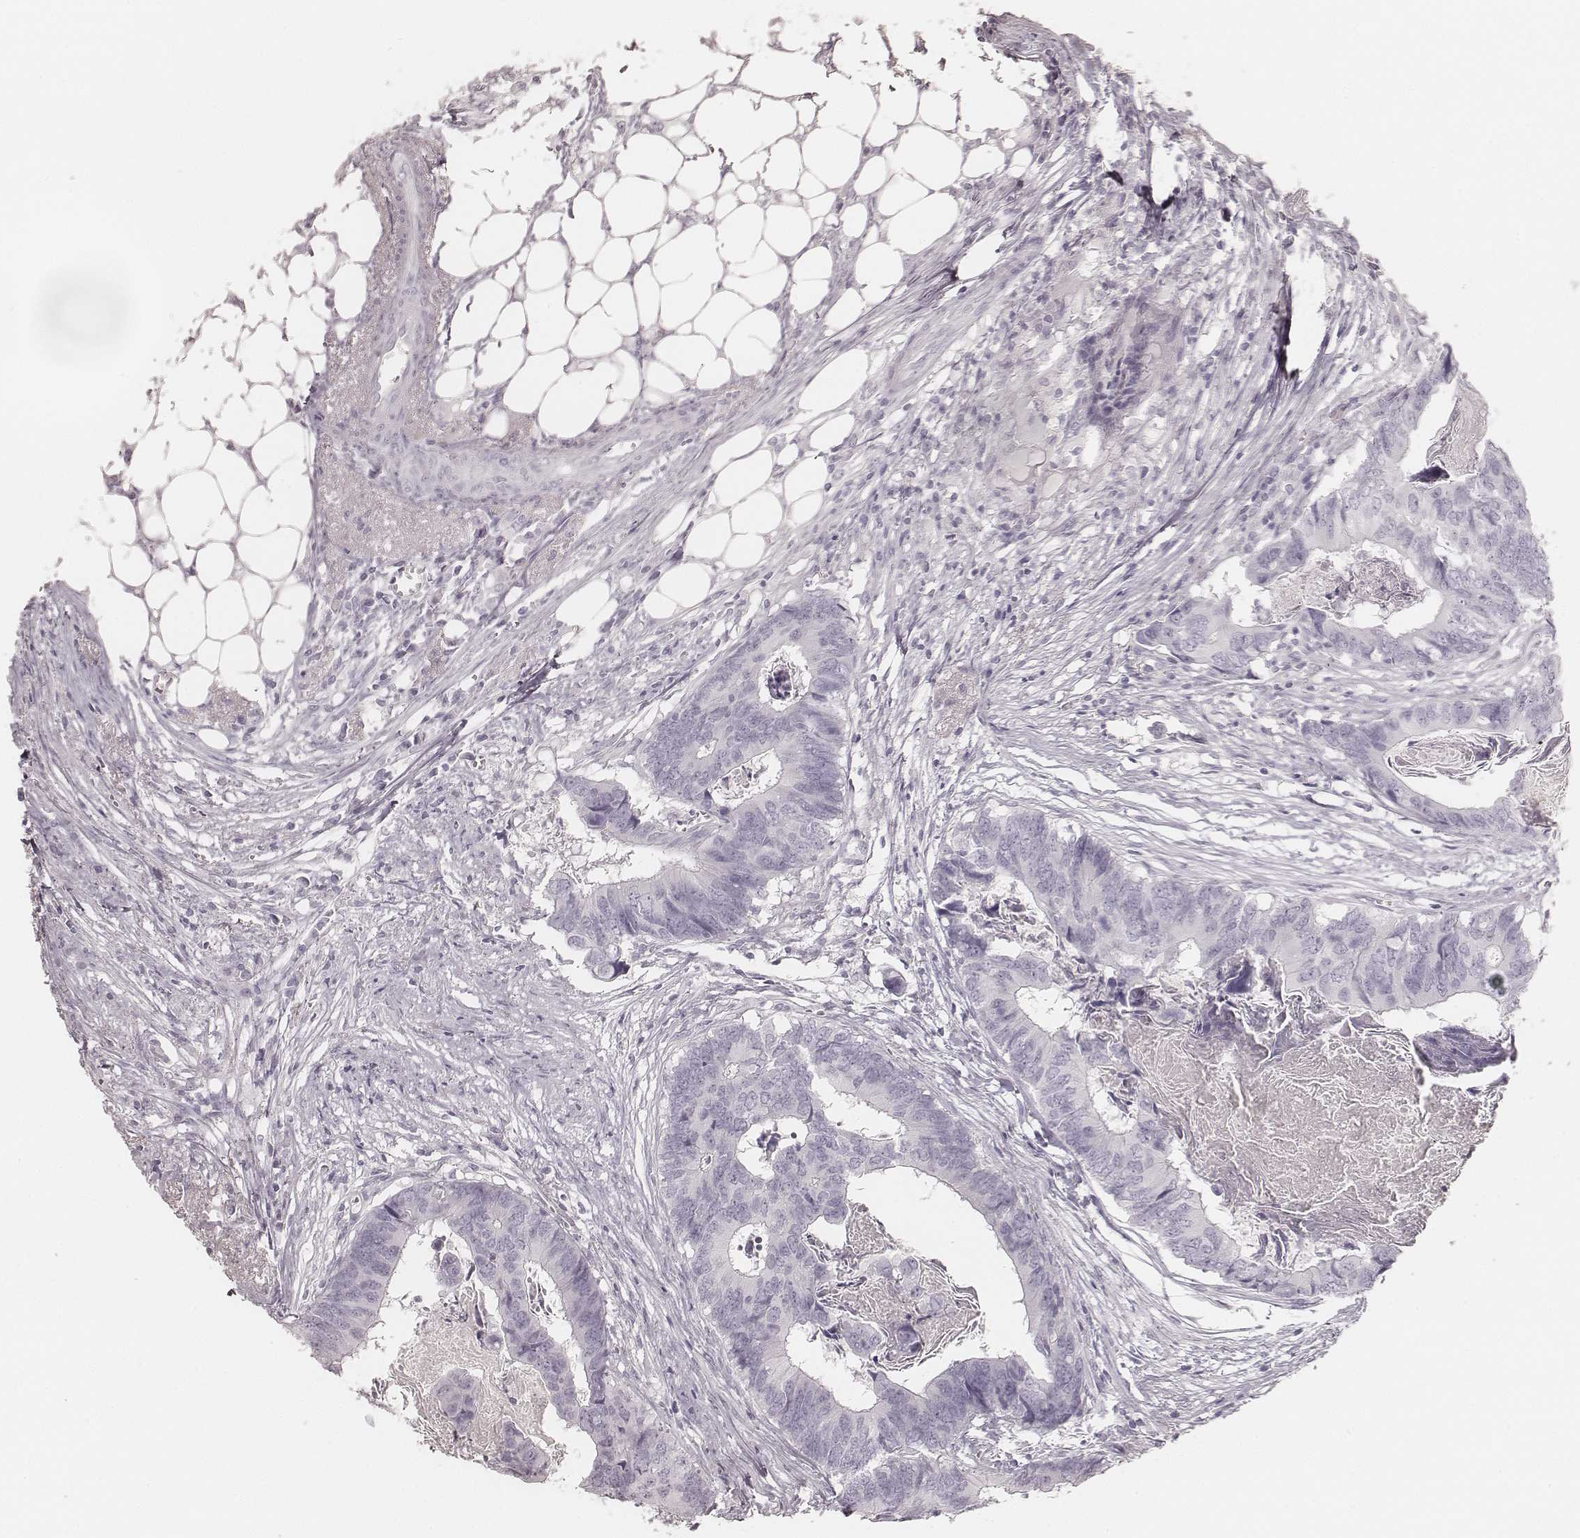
{"staining": {"intensity": "negative", "quantity": "none", "location": "none"}, "tissue": "colorectal cancer", "cell_type": "Tumor cells", "image_type": "cancer", "snomed": [{"axis": "morphology", "description": "Adenocarcinoma, NOS"}, {"axis": "topography", "description": "Colon"}], "caption": "The photomicrograph reveals no significant staining in tumor cells of colorectal adenocarcinoma. (Stains: DAB (3,3'-diaminobenzidine) immunohistochemistry with hematoxylin counter stain, Microscopy: brightfield microscopy at high magnification).", "gene": "KRT31", "patient": {"sex": "female", "age": 82}}